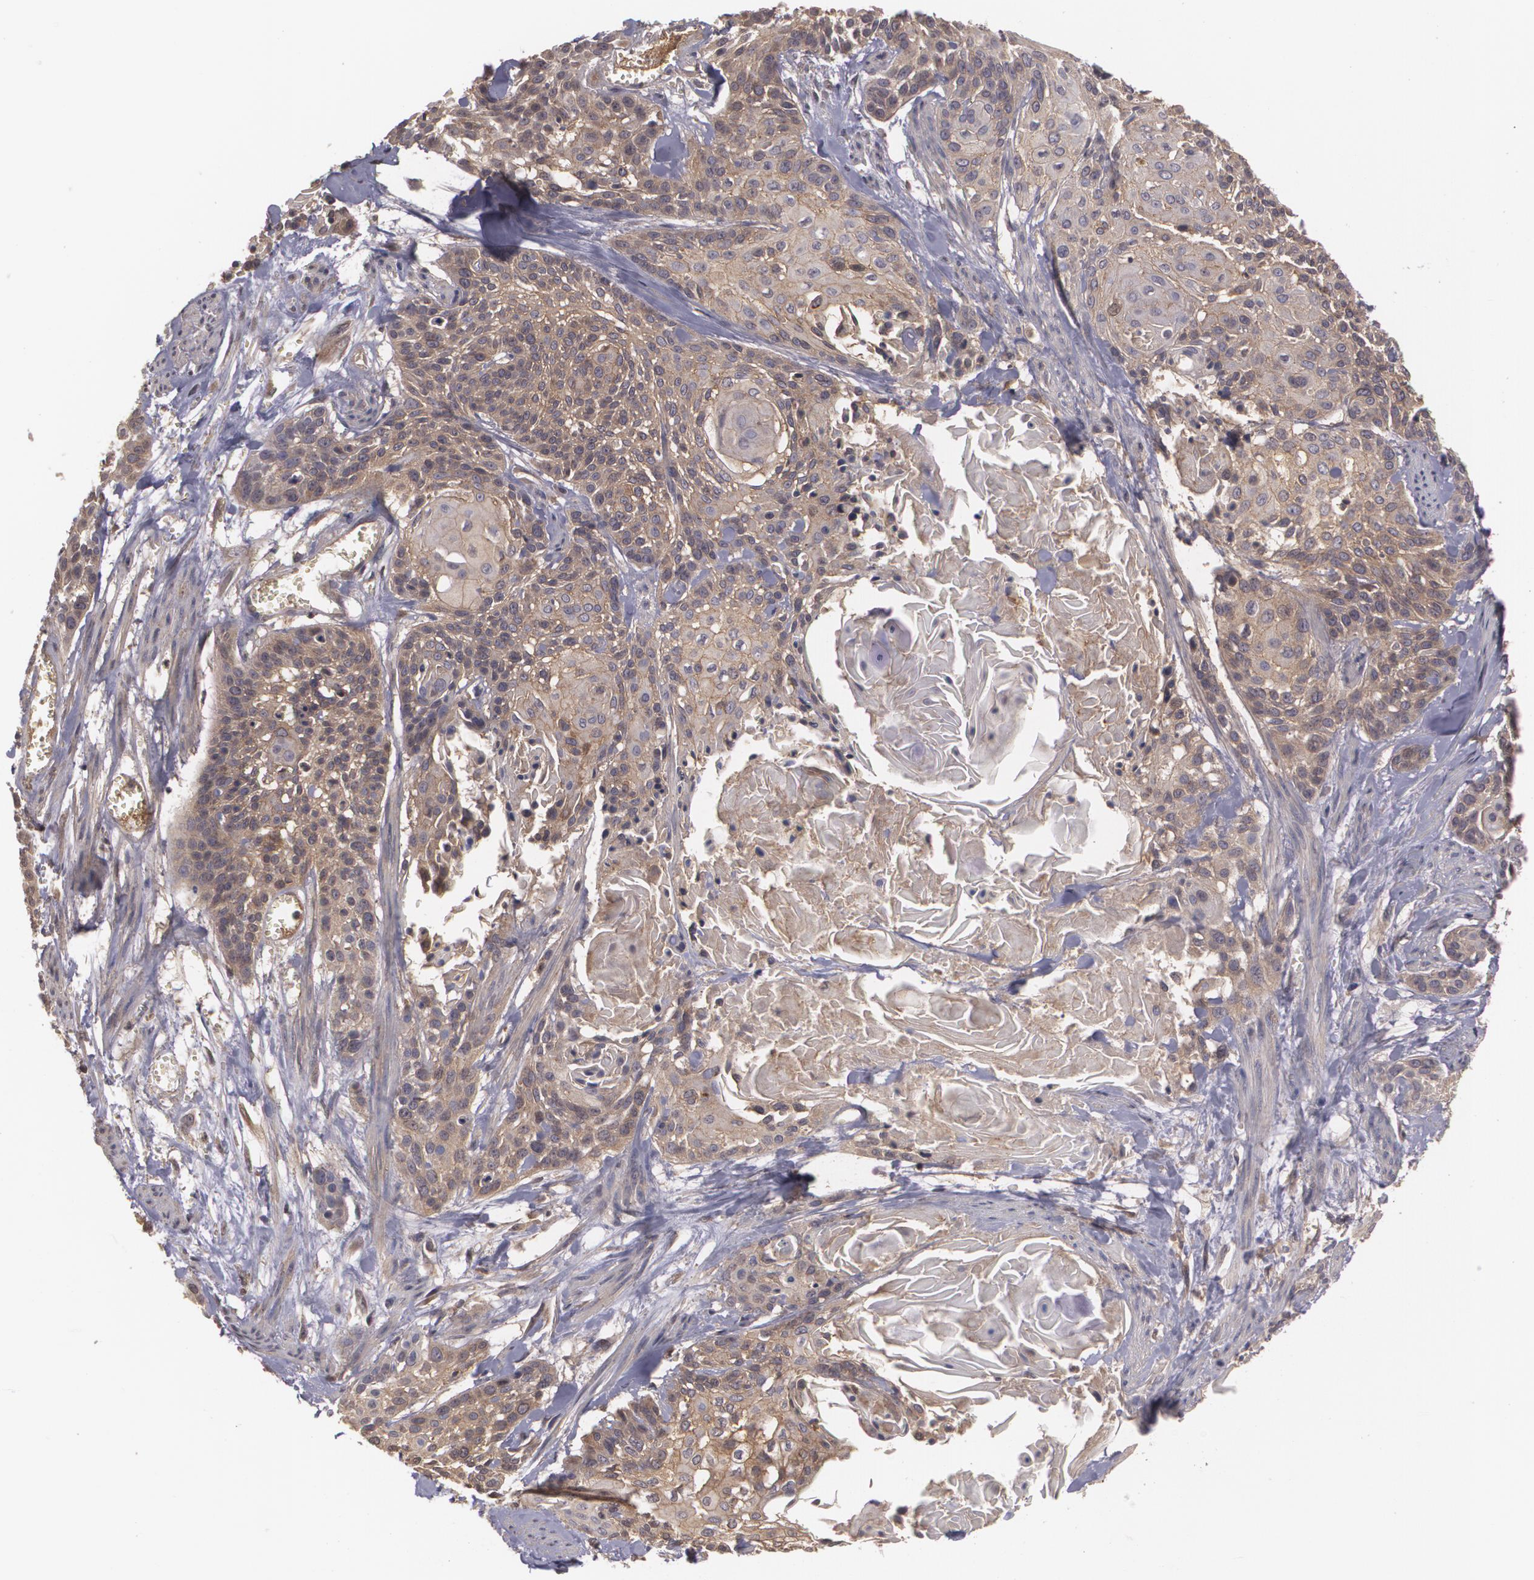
{"staining": {"intensity": "weak", "quantity": ">75%", "location": "cytoplasmic/membranous"}, "tissue": "cervical cancer", "cell_type": "Tumor cells", "image_type": "cancer", "snomed": [{"axis": "morphology", "description": "Squamous cell carcinoma, NOS"}, {"axis": "topography", "description": "Cervix"}], "caption": "Tumor cells demonstrate weak cytoplasmic/membranous expression in about >75% of cells in cervical cancer.", "gene": "HRAS", "patient": {"sex": "female", "age": 57}}